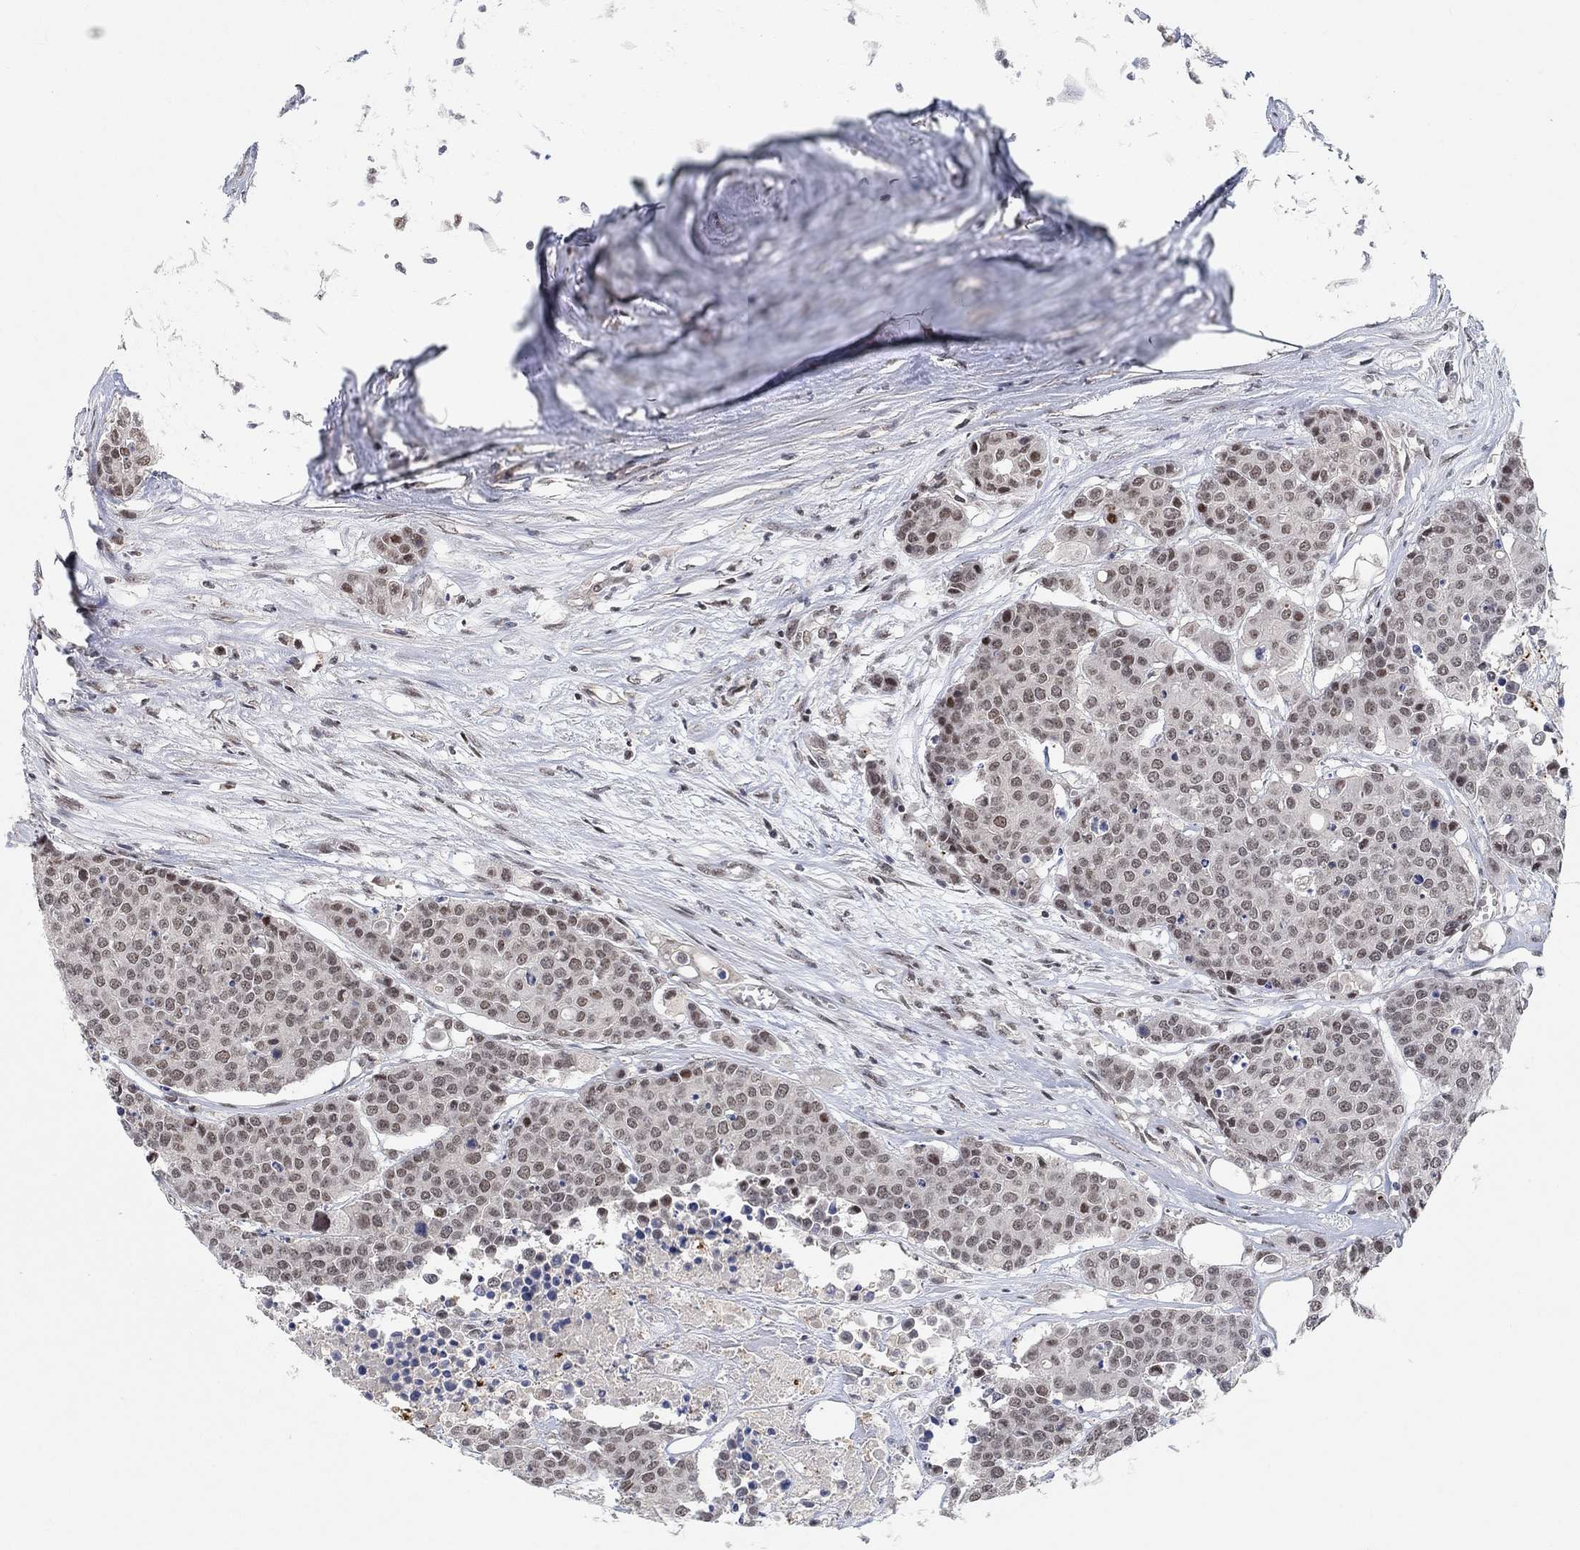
{"staining": {"intensity": "moderate", "quantity": "<25%", "location": "nuclear"}, "tissue": "carcinoid", "cell_type": "Tumor cells", "image_type": "cancer", "snomed": [{"axis": "morphology", "description": "Carcinoid, malignant, NOS"}, {"axis": "topography", "description": "Colon"}], "caption": "Carcinoid stained for a protein (brown) demonstrates moderate nuclear positive expression in about <25% of tumor cells.", "gene": "THAP8", "patient": {"sex": "male", "age": 81}}